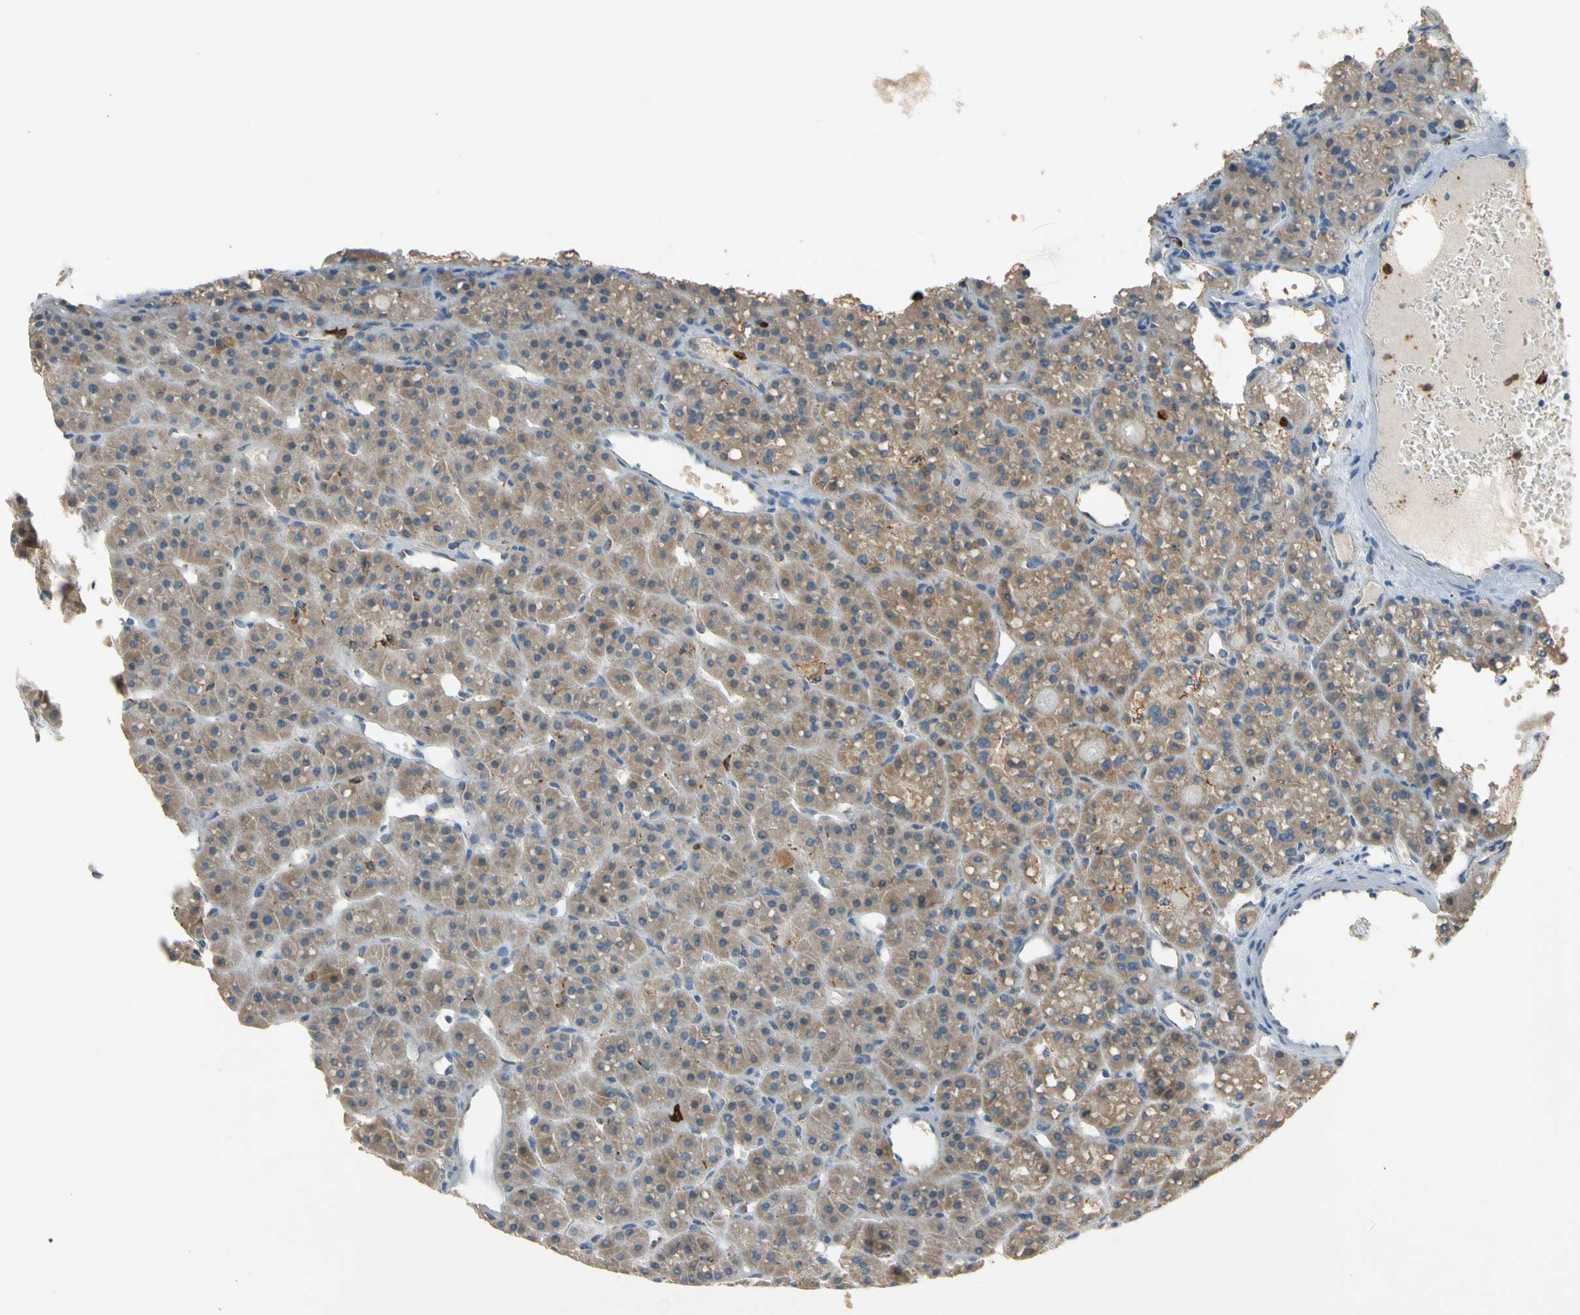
{"staining": {"intensity": "moderate", "quantity": ">75%", "location": "cytoplasmic/membranous"}, "tissue": "parathyroid gland", "cell_type": "Glandular cells", "image_type": "normal", "snomed": [{"axis": "morphology", "description": "Normal tissue, NOS"}, {"axis": "topography", "description": "Parathyroid gland"}], "caption": "IHC (DAB (3,3'-diaminobenzidine)) staining of unremarkable human parathyroid gland shows moderate cytoplasmic/membranous protein expression in about >75% of glandular cells. Immunohistochemistry stains the protein in brown and the nuclei are stained blue.", "gene": "LY6G6F", "patient": {"sex": "female", "age": 76}}